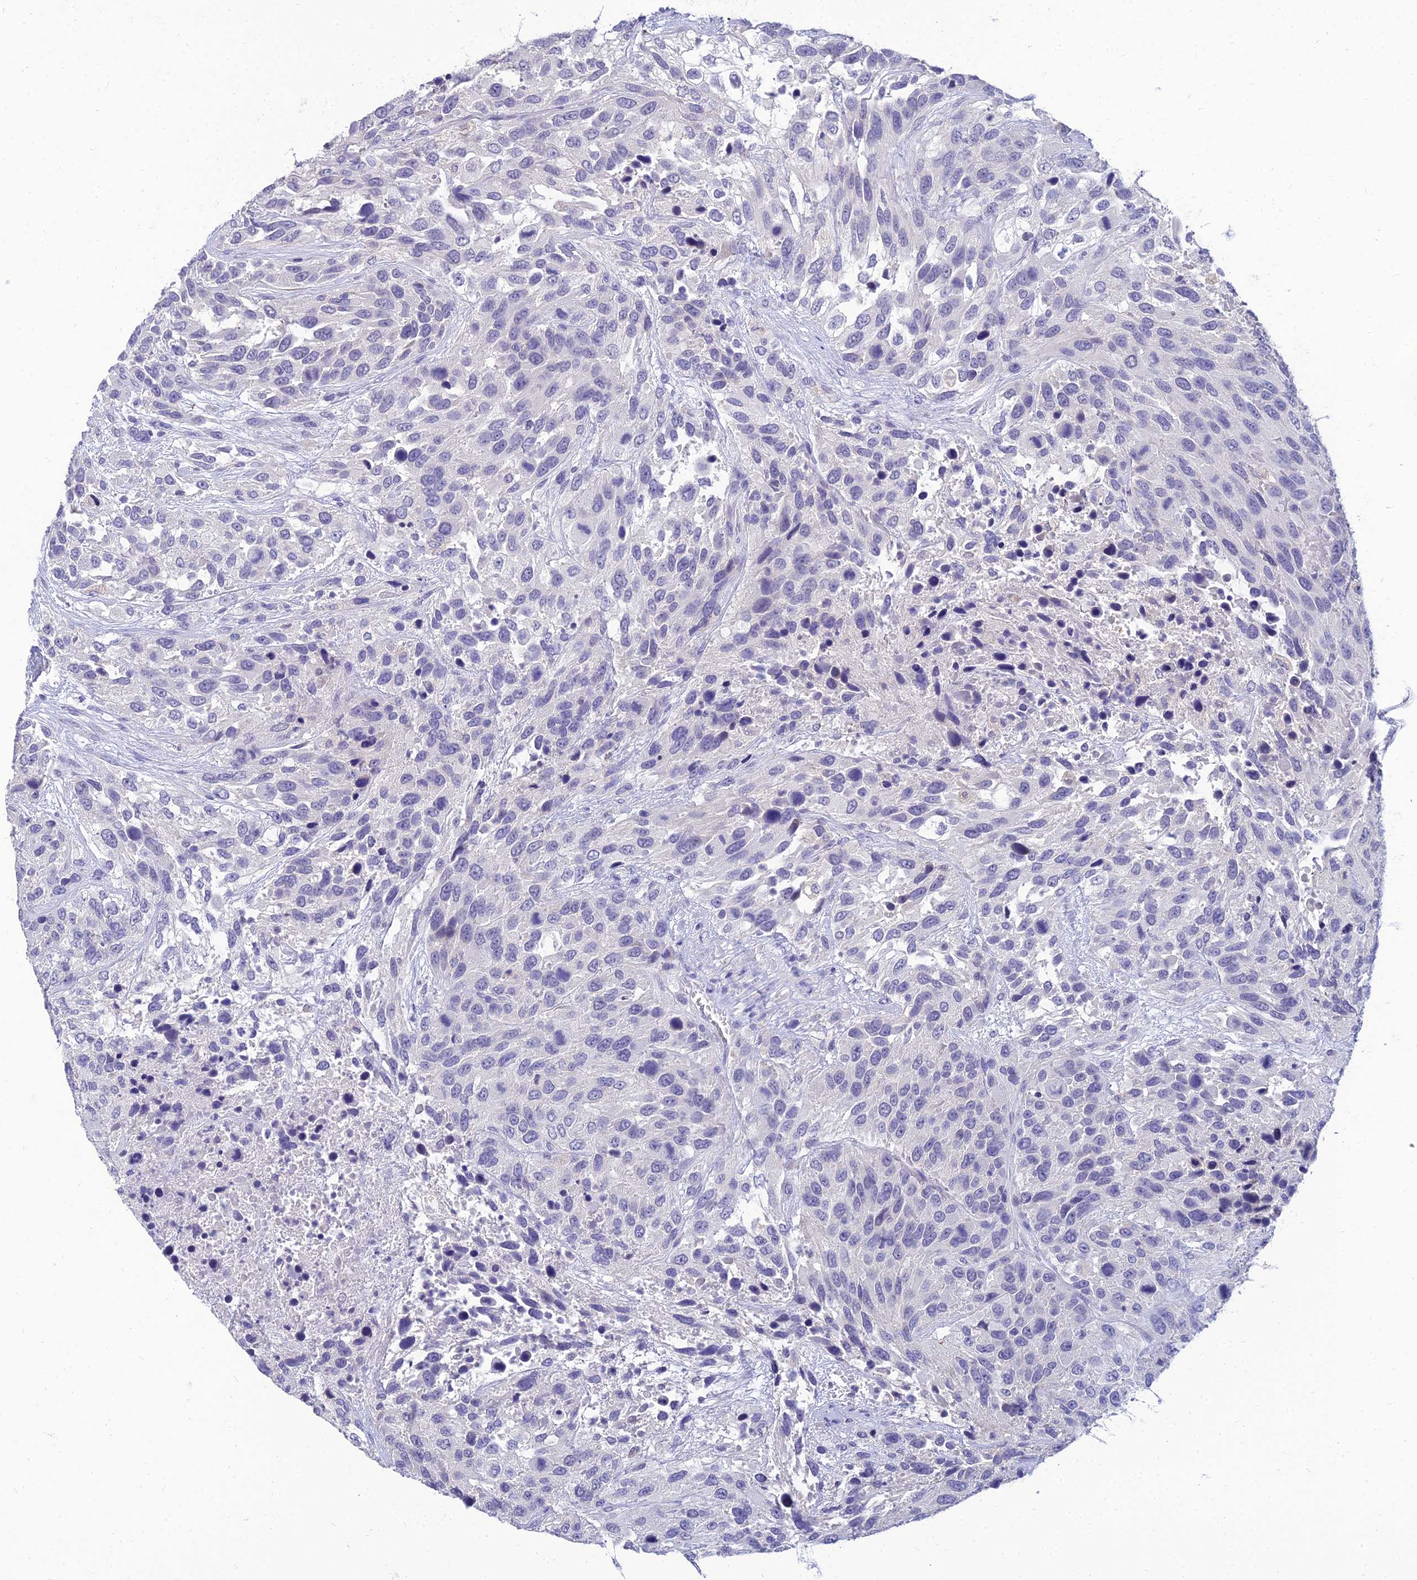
{"staining": {"intensity": "negative", "quantity": "none", "location": "none"}, "tissue": "urothelial cancer", "cell_type": "Tumor cells", "image_type": "cancer", "snomed": [{"axis": "morphology", "description": "Urothelial carcinoma, High grade"}, {"axis": "topography", "description": "Urinary bladder"}], "caption": "Immunohistochemistry image of neoplastic tissue: human urothelial carcinoma (high-grade) stained with DAB (3,3'-diaminobenzidine) reveals no significant protein positivity in tumor cells.", "gene": "NPY", "patient": {"sex": "female", "age": 70}}